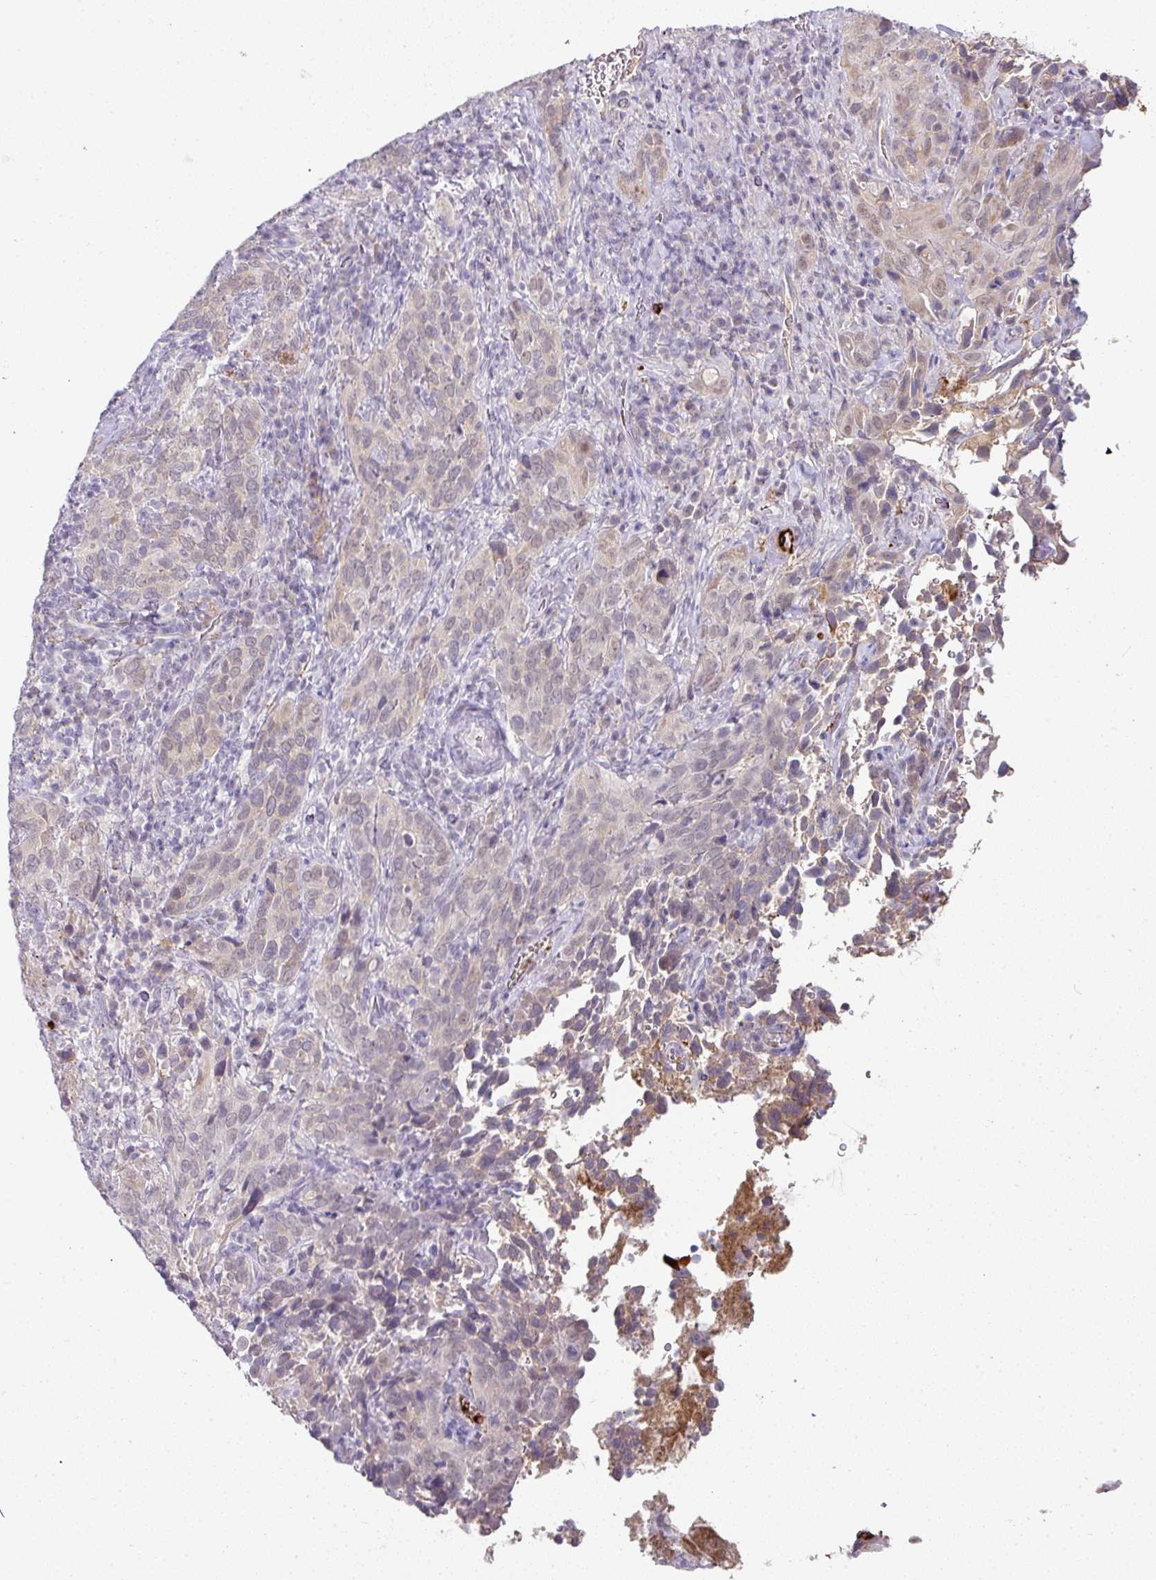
{"staining": {"intensity": "weak", "quantity": "<25%", "location": "nuclear"}, "tissue": "cervical cancer", "cell_type": "Tumor cells", "image_type": "cancer", "snomed": [{"axis": "morphology", "description": "Squamous cell carcinoma, NOS"}, {"axis": "topography", "description": "Cervix"}], "caption": "Cervical squamous cell carcinoma was stained to show a protein in brown. There is no significant staining in tumor cells.", "gene": "FGF17", "patient": {"sex": "female", "age": 51}}